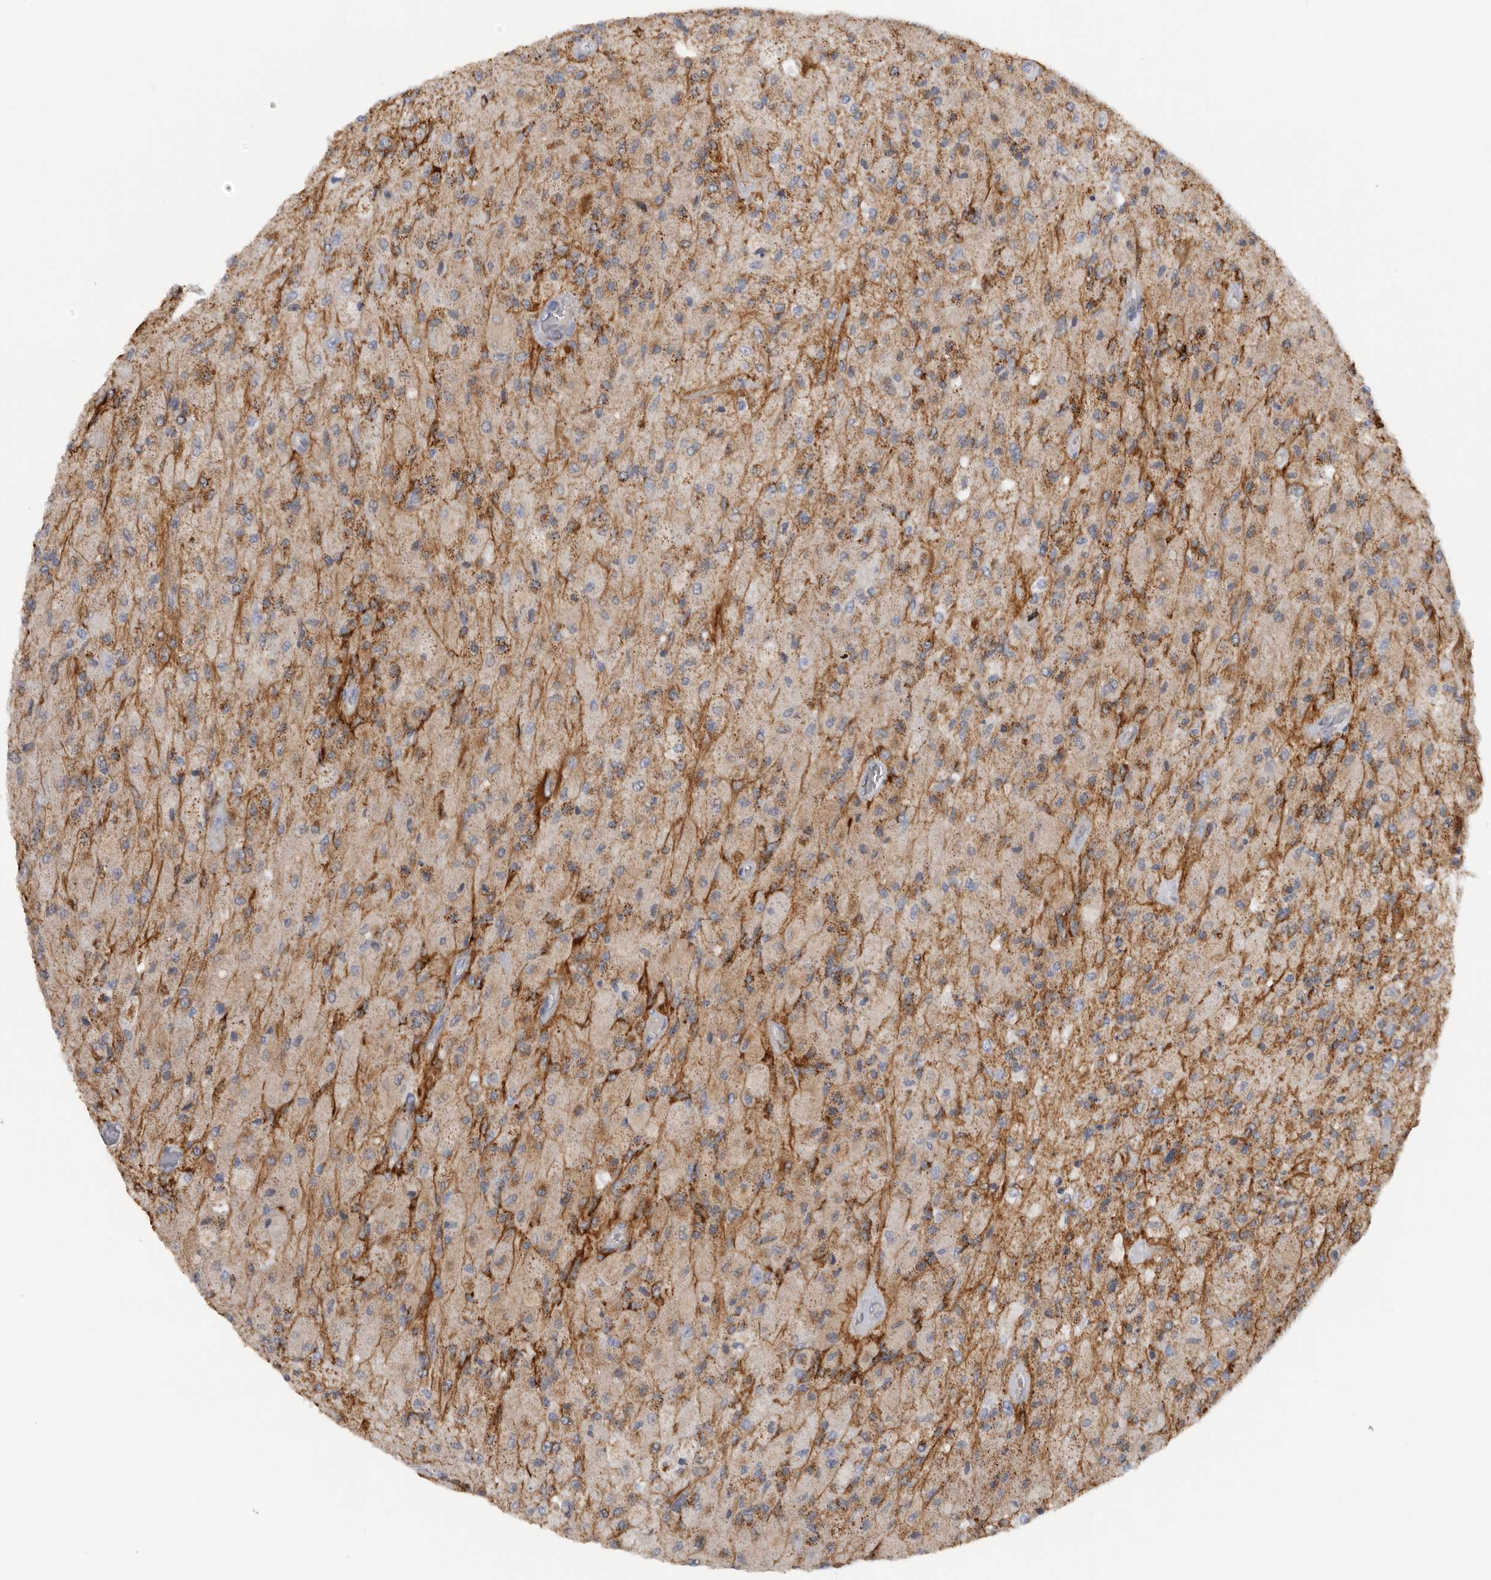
{"staining": {"intensity": "weak", "quantity": "25%-75%", "location": "cytoplasmic/membranous"}, "tissue": "glioma", "cell_type": "Tumor cells", "image_type": "cancer", "snomed": [{"axis": "morphology", "description": "Normal tissue, NOS"}, {"axis": "morphology", "description": "Glioma, malignant, High grade"}, {"axis": "topography", "description": "Cerebral cortex"}], "caption": "Immunohistochemistry photomicrograph of neoplastic tissue: high-grade glioma (malignant) stained using immunohistochemistry (IHC) exhibits low levels of weak protein expression localized specifically in the cytoplasmic/membranous of tumor cells, appearing as a cytoplasmic/membranous brown color.", "gene": "DYRK2", "patient": {"sex": "male", "age": 77}}